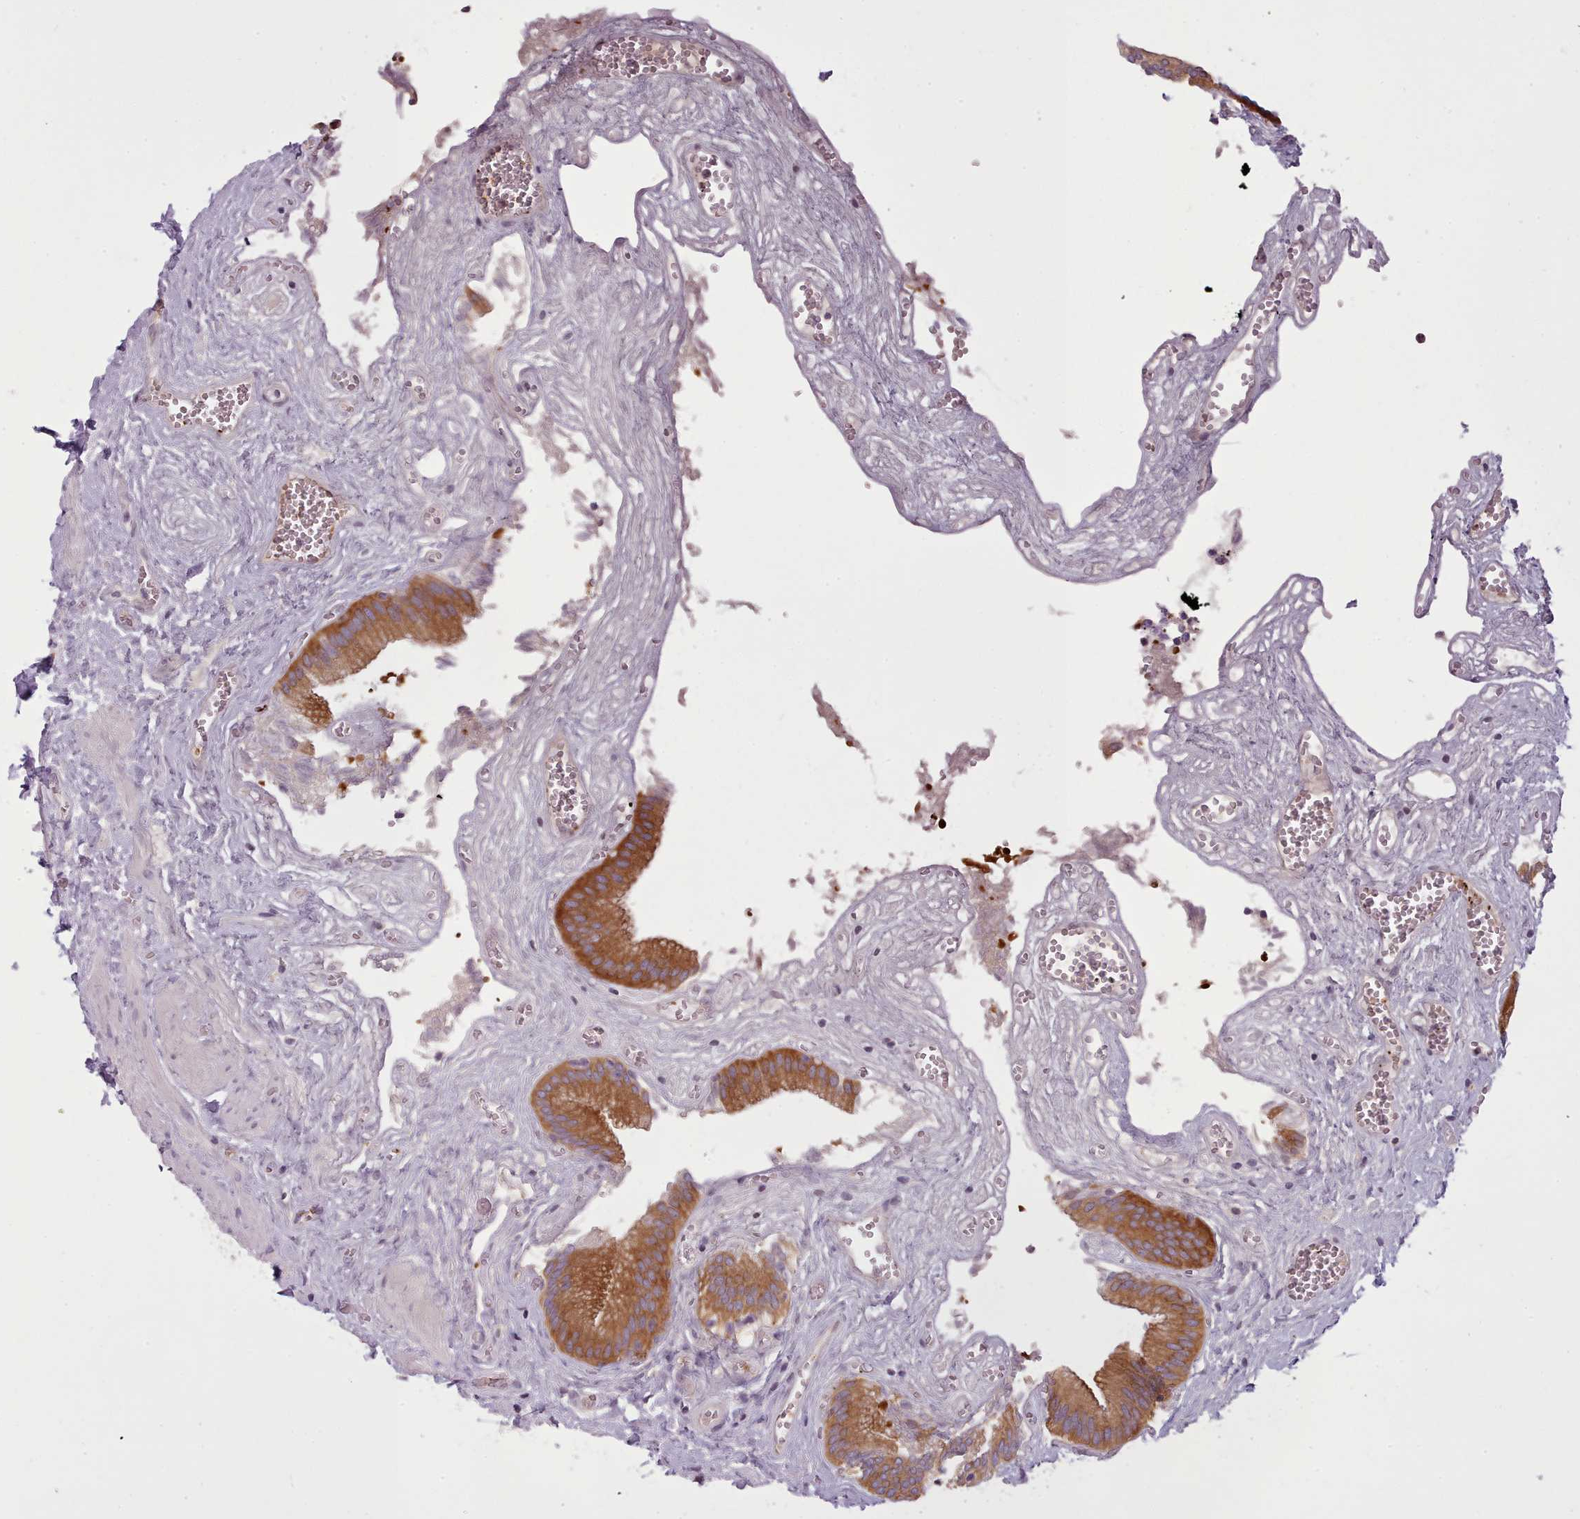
{"staining": {"intensity": "strong", "quantity": "25%-75%", "location": "cytoplasmic/membranous"}, "tissue": "gallbladder", "cell_type": "Glandular cells", "image_type": "normal", "snomed": [{"axis": "morphology", "description": "Normal tissue, NOS"}, {"axis": "topography", "description": "Gallbladder"}, {"axis": "topography", "description": "Peripheral nerve tissue"}], "caption": "IHC image of normal gallbladder stained for a protein (brown), which displays high levels of strong cytoplasmic/membranous expression in about 25%-75% of glandular cells.", "gene": "NDST2", "patient": {"sex": "male", "age": 17}}